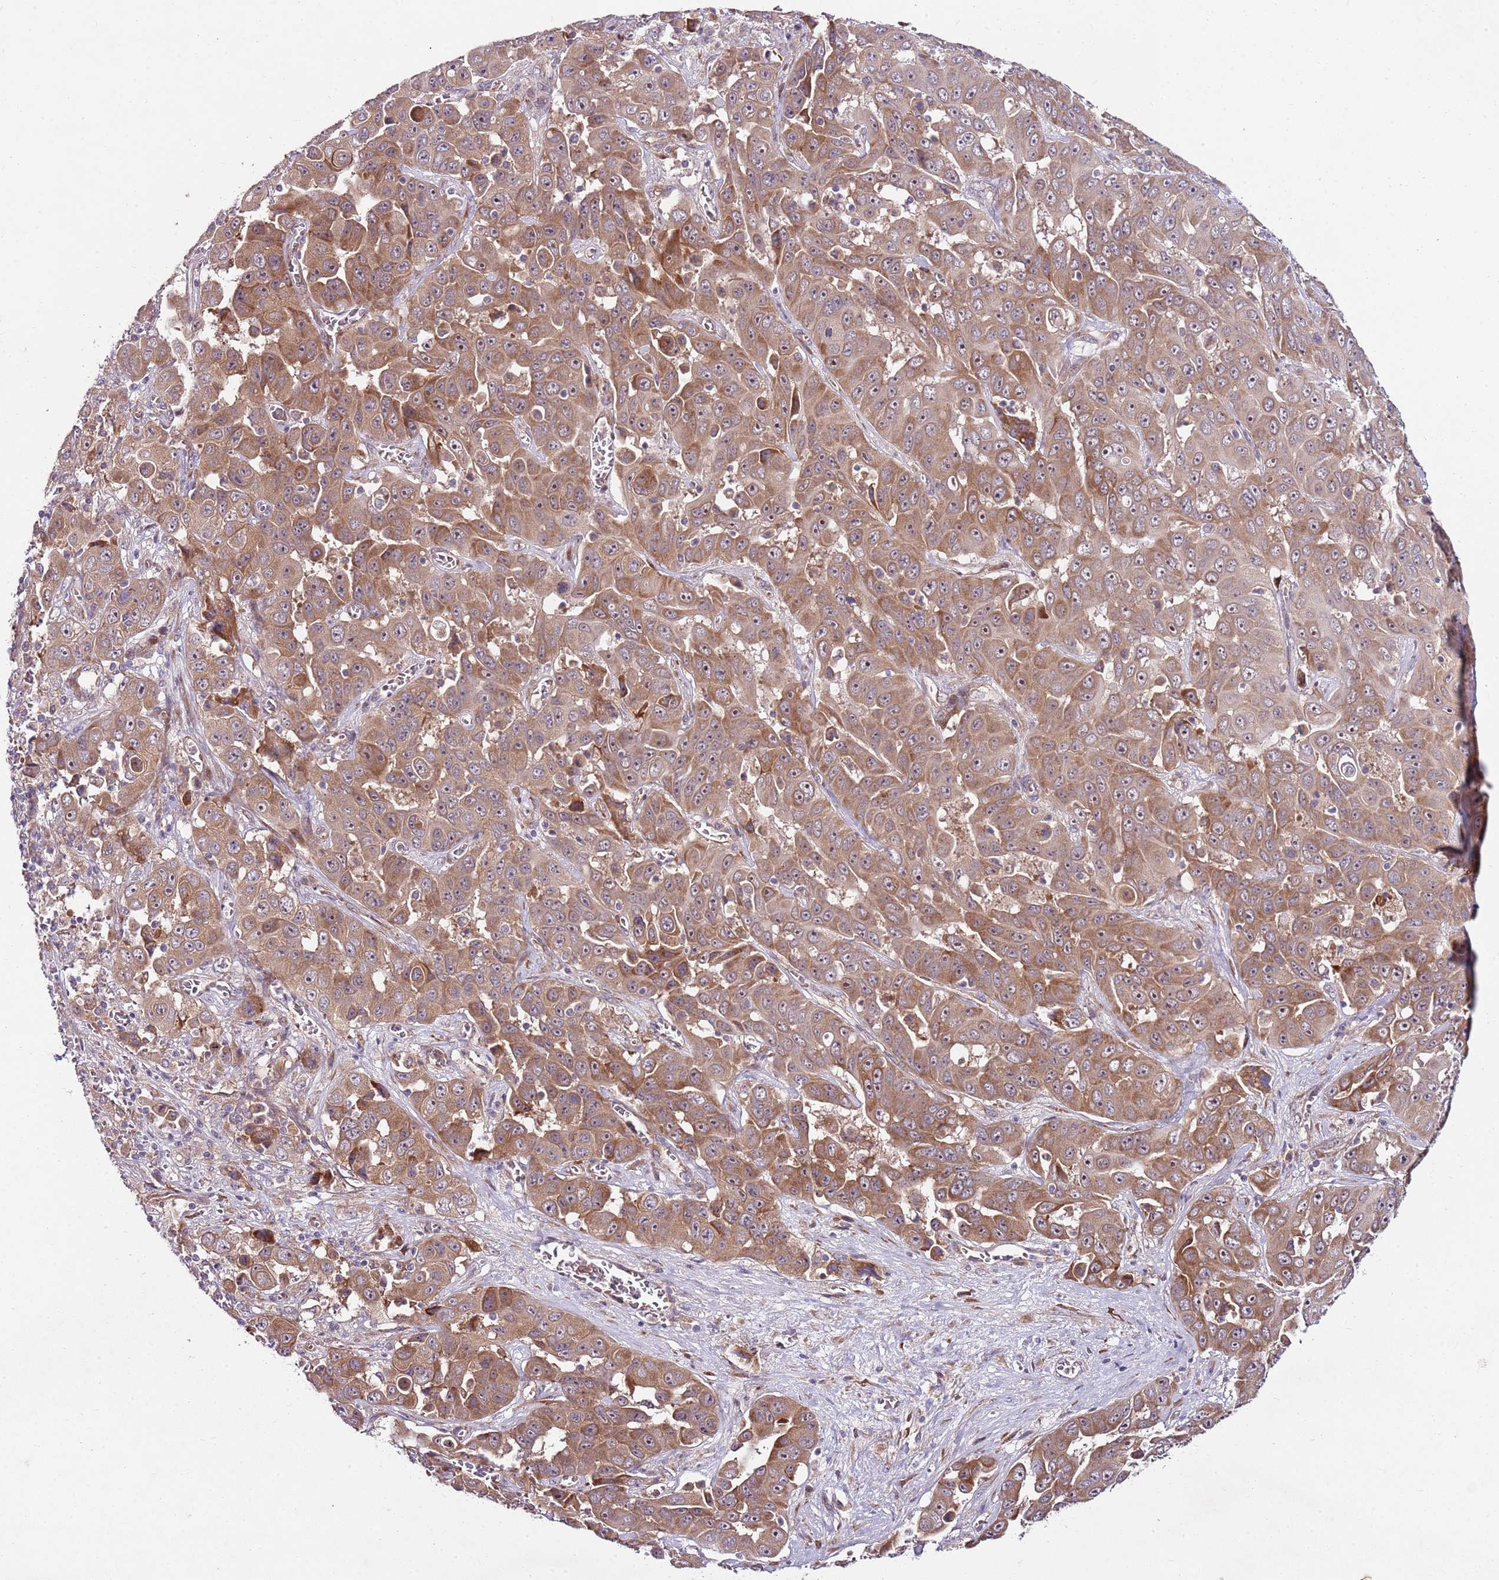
{"staining": {"intensity": "moderate", "quantity": ">75%", "location": "cytoplasmic/membranous,nuclear"}, "tissue": "liver cancer", "cell_type": "Tumor cells", "image_type": "cancer", "snomed": [{"axis": "morphology", "description": "Cholangiocarcinoma"}, {"axis": "topography", "description": "Liver"}], "caption": "Human liver cancer (cholangiocarcinoma) stained with a protein marker displays moderate staining in tumor cells.", "gene": "FBXL22", "patient": {"sex": "female", "age": 52}}